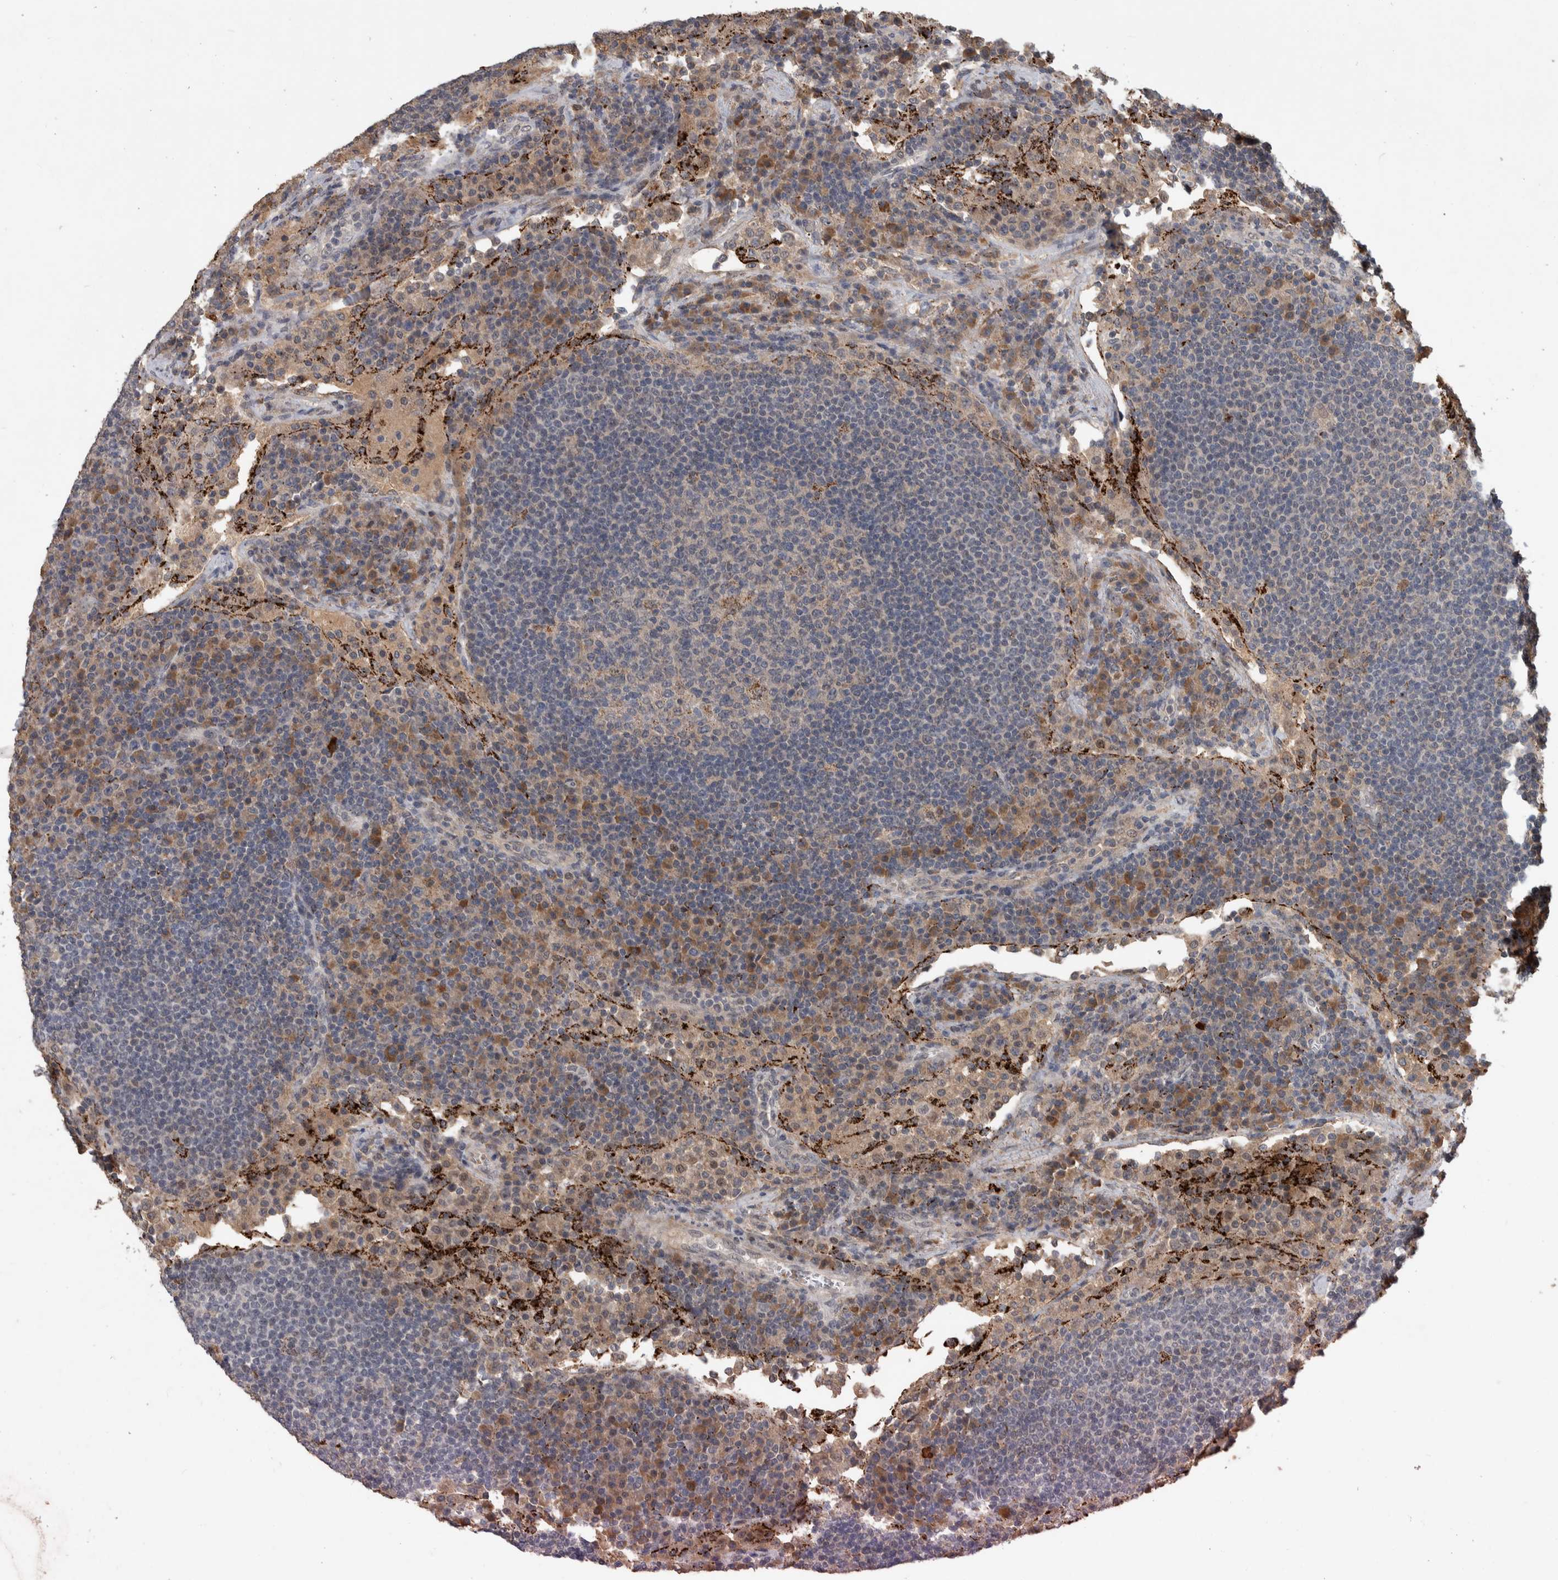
{"staining": {"intensity": "negative", "quantity": "none", "location": "none"}, "tissue": "lymph node", "cell_type": "Germinal center cells", "image_type": "normal", "snomed": [{"axis": "morphology", "description": "Normal tissue, NOS"}, {"axis": "topography", "description": "Lymph node"}], "caption": "A micrograph of lymph node stained for a protein reveals no brown staining in germinal center cells. (Stains: DAB (3,3'-diaminobenzidine) IHC with hematoxylin counter stain, Microscopy: brightfield microscopy at high magnification).", "gene": "CHRM3", "patient": {"sex": "female", "age": 53}}